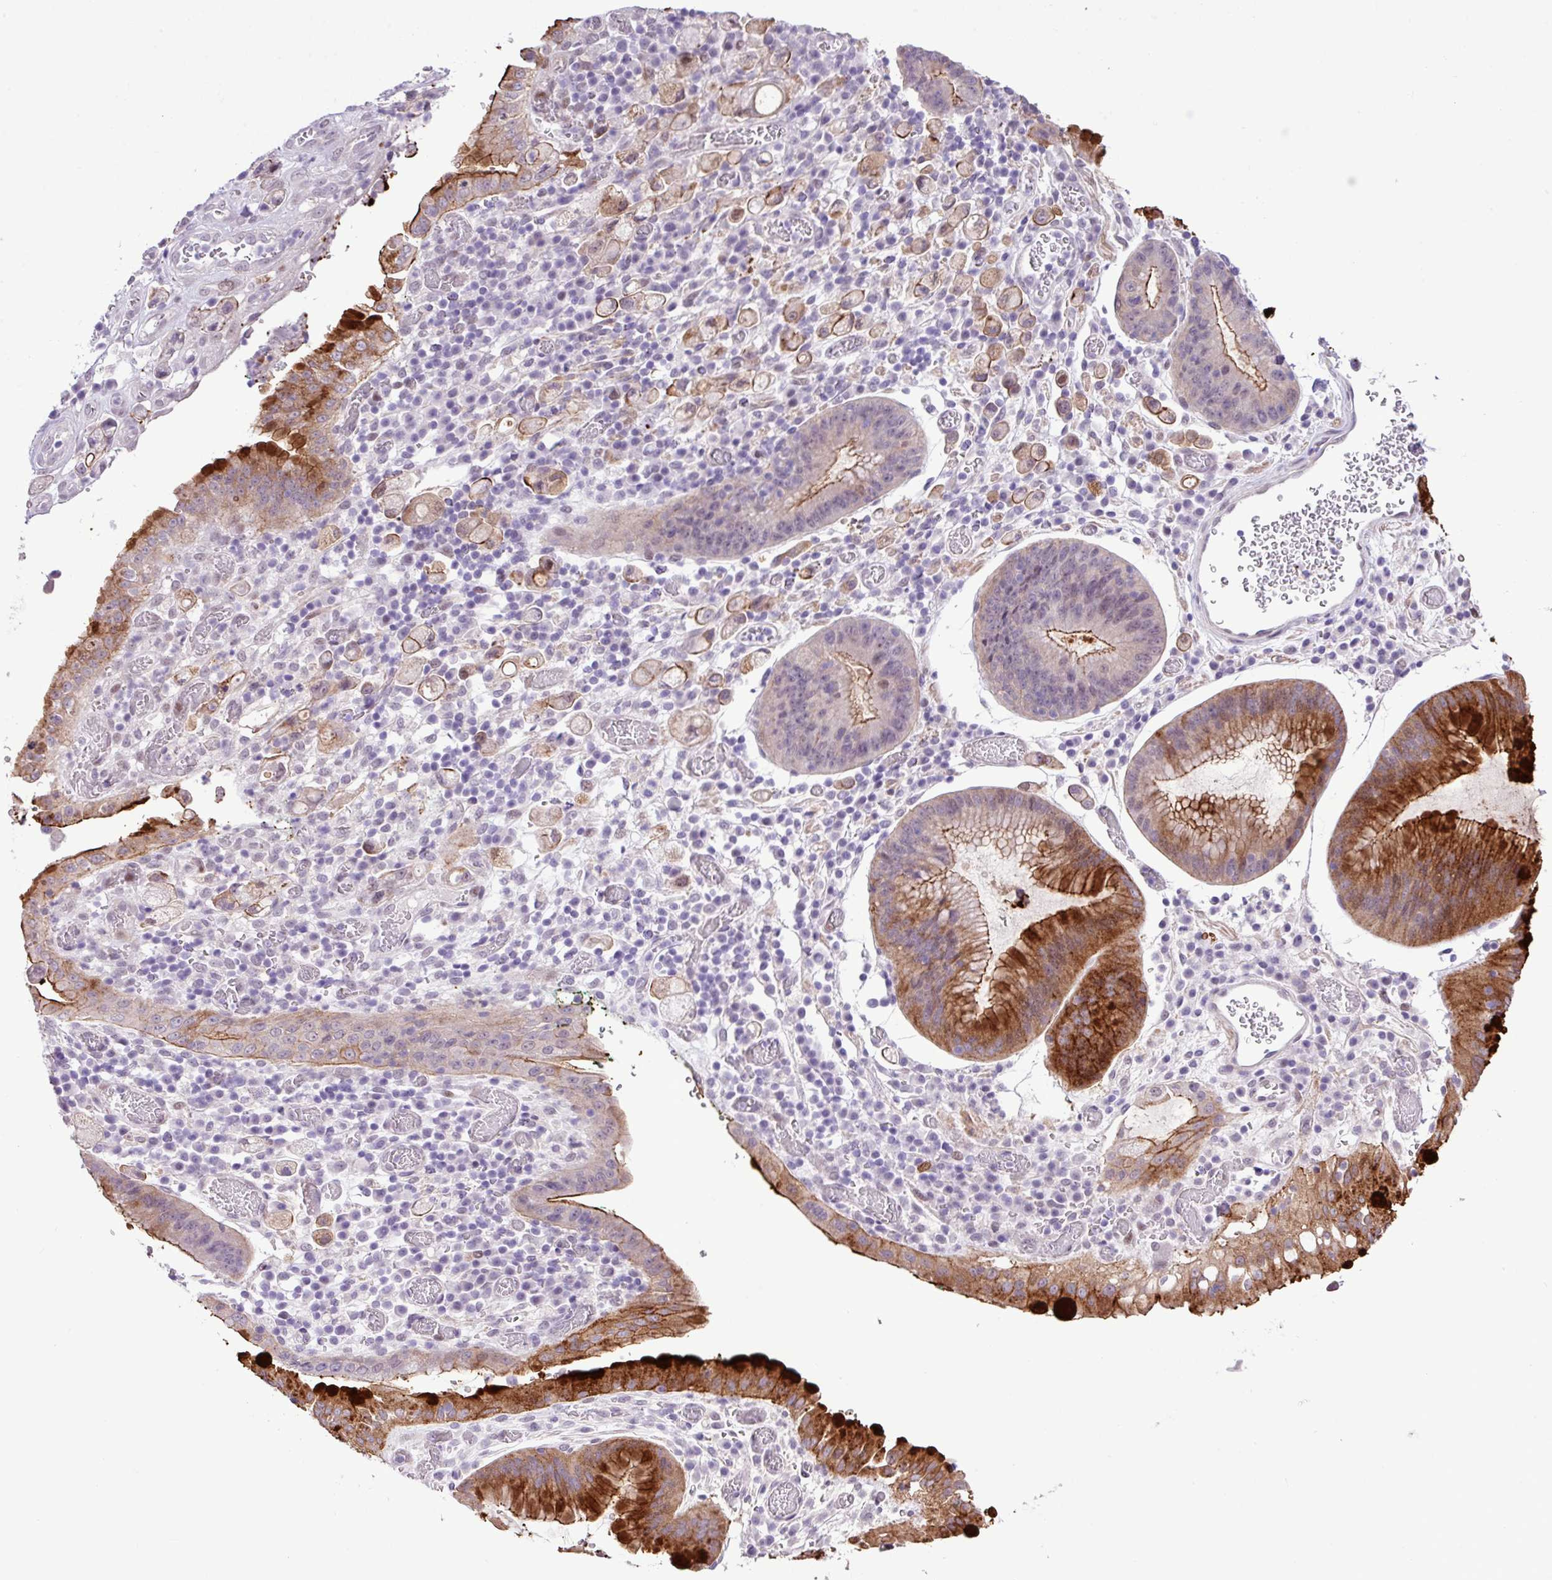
{"staining": {"intensity": "strong", "quantity": "25%-75%", "location": "cytoplasmic/membranous"}, "tissue": "stomach cancer", "cell_type": "Tumor cells", "image_type": "cancer", "snomed": [{"axis": "morphology", "description": "Adenocarcinoma, NOS"}, {"axis": "topography", "description": "Stomach"}], "caption": "Tumor cells exhibit high levels of strong cytoplasmic/membranous positivity in about 25%-75% of cells in stomach adenocarcinoma.", "gene": "YLPM1", "patient": {"sex": "male", "age": 77}}